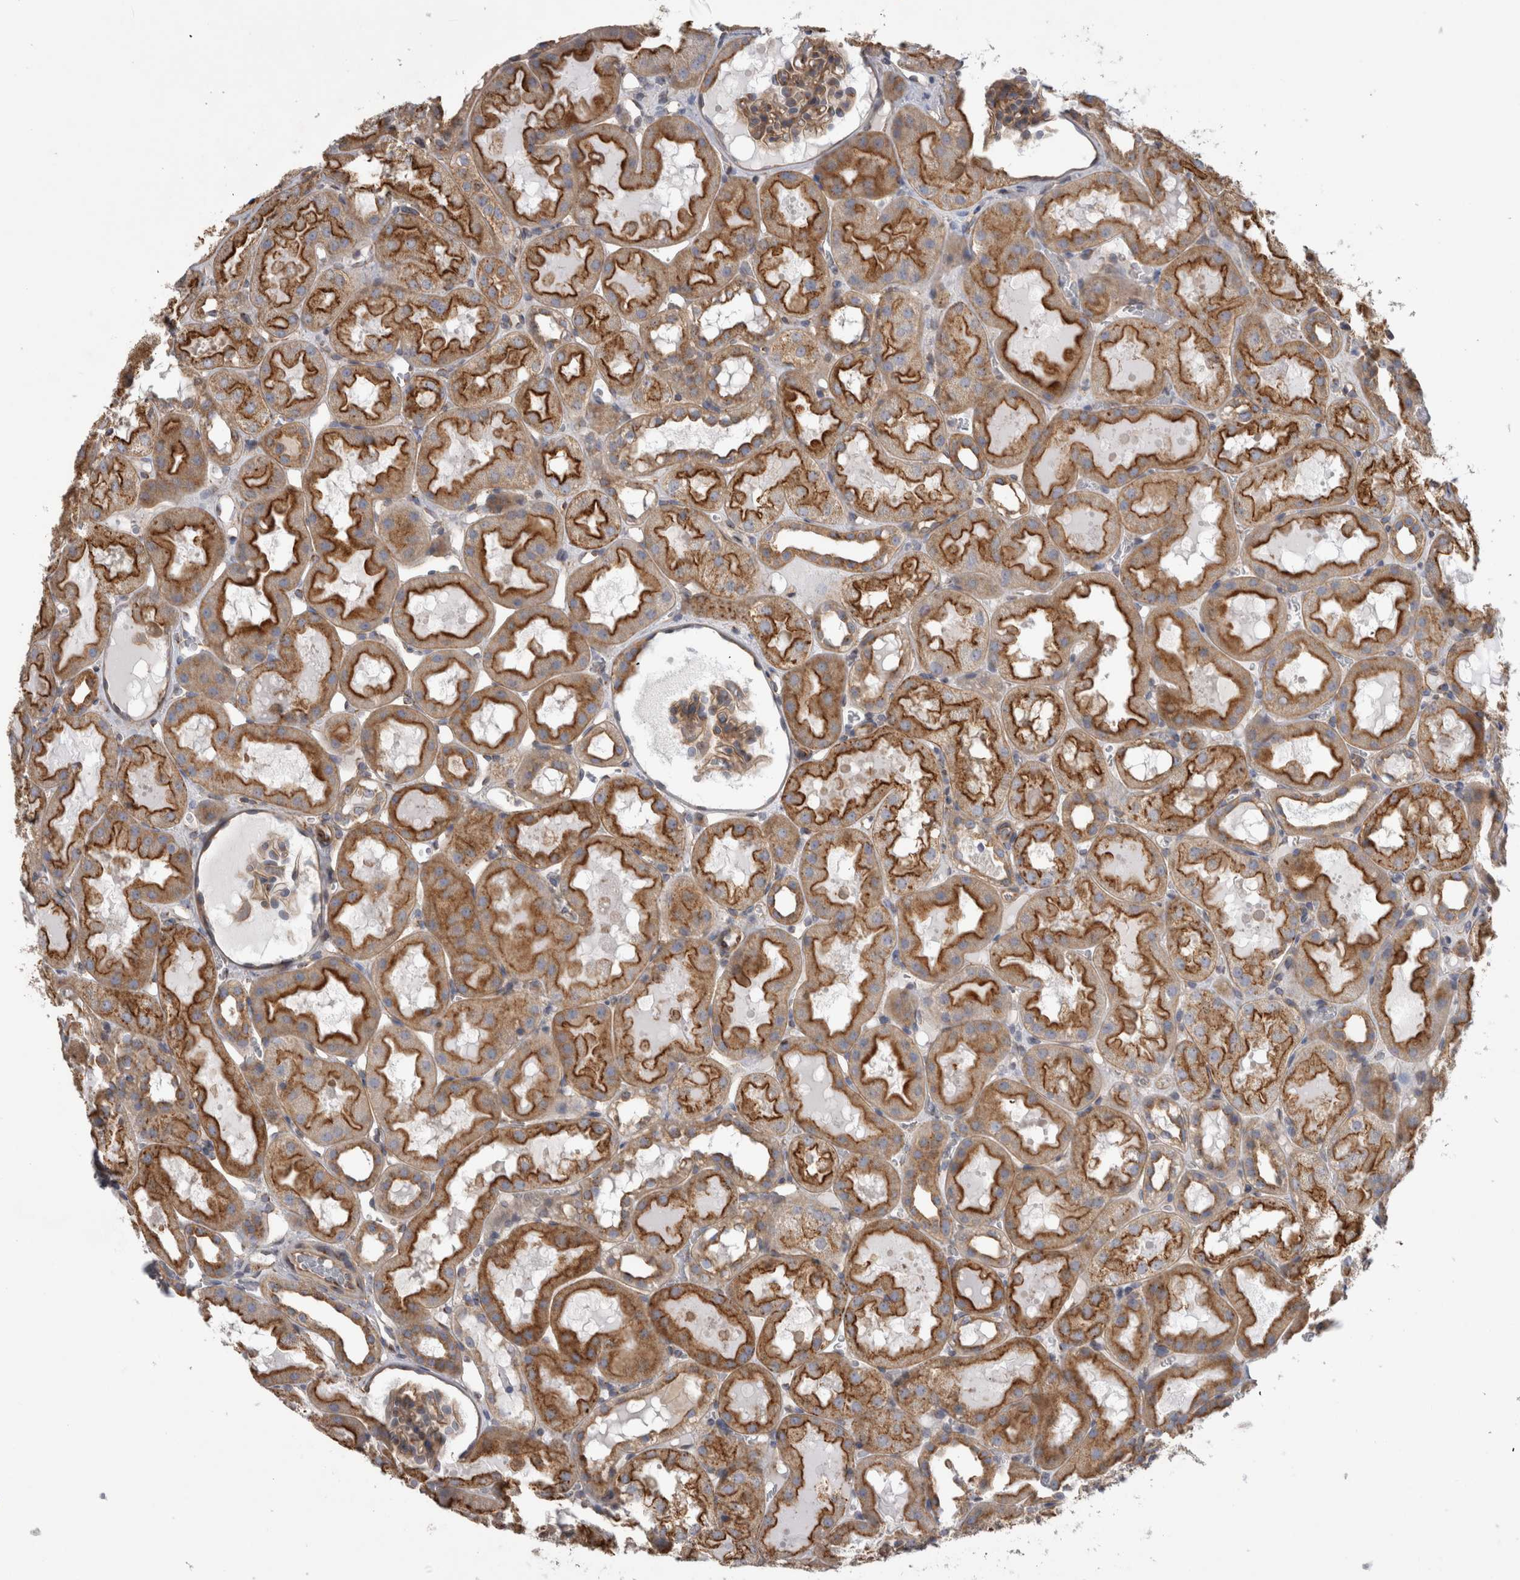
{"staining": {"intensity": "moderate", "quantity": ">75%", "location": "cytoplasmic/membranous"}, "tissue": "kidney", "cell_type": "Cells in glomeruli", "image_type": "normal", "snomed": [{"axis": "morphology", "description": "Normal tissue, NOS"}, {"axis": "topography", "description": "Kidney"}, {"axis": "topography", "description": "Urinary bladder"}], "caption": "Moderate cytoplasmic/membranous expression is identified in about >75% of cells in glomeruli in normal kidney.", "gene": "ATXN3L", "patient": {"sex": "male", "age": 16}}